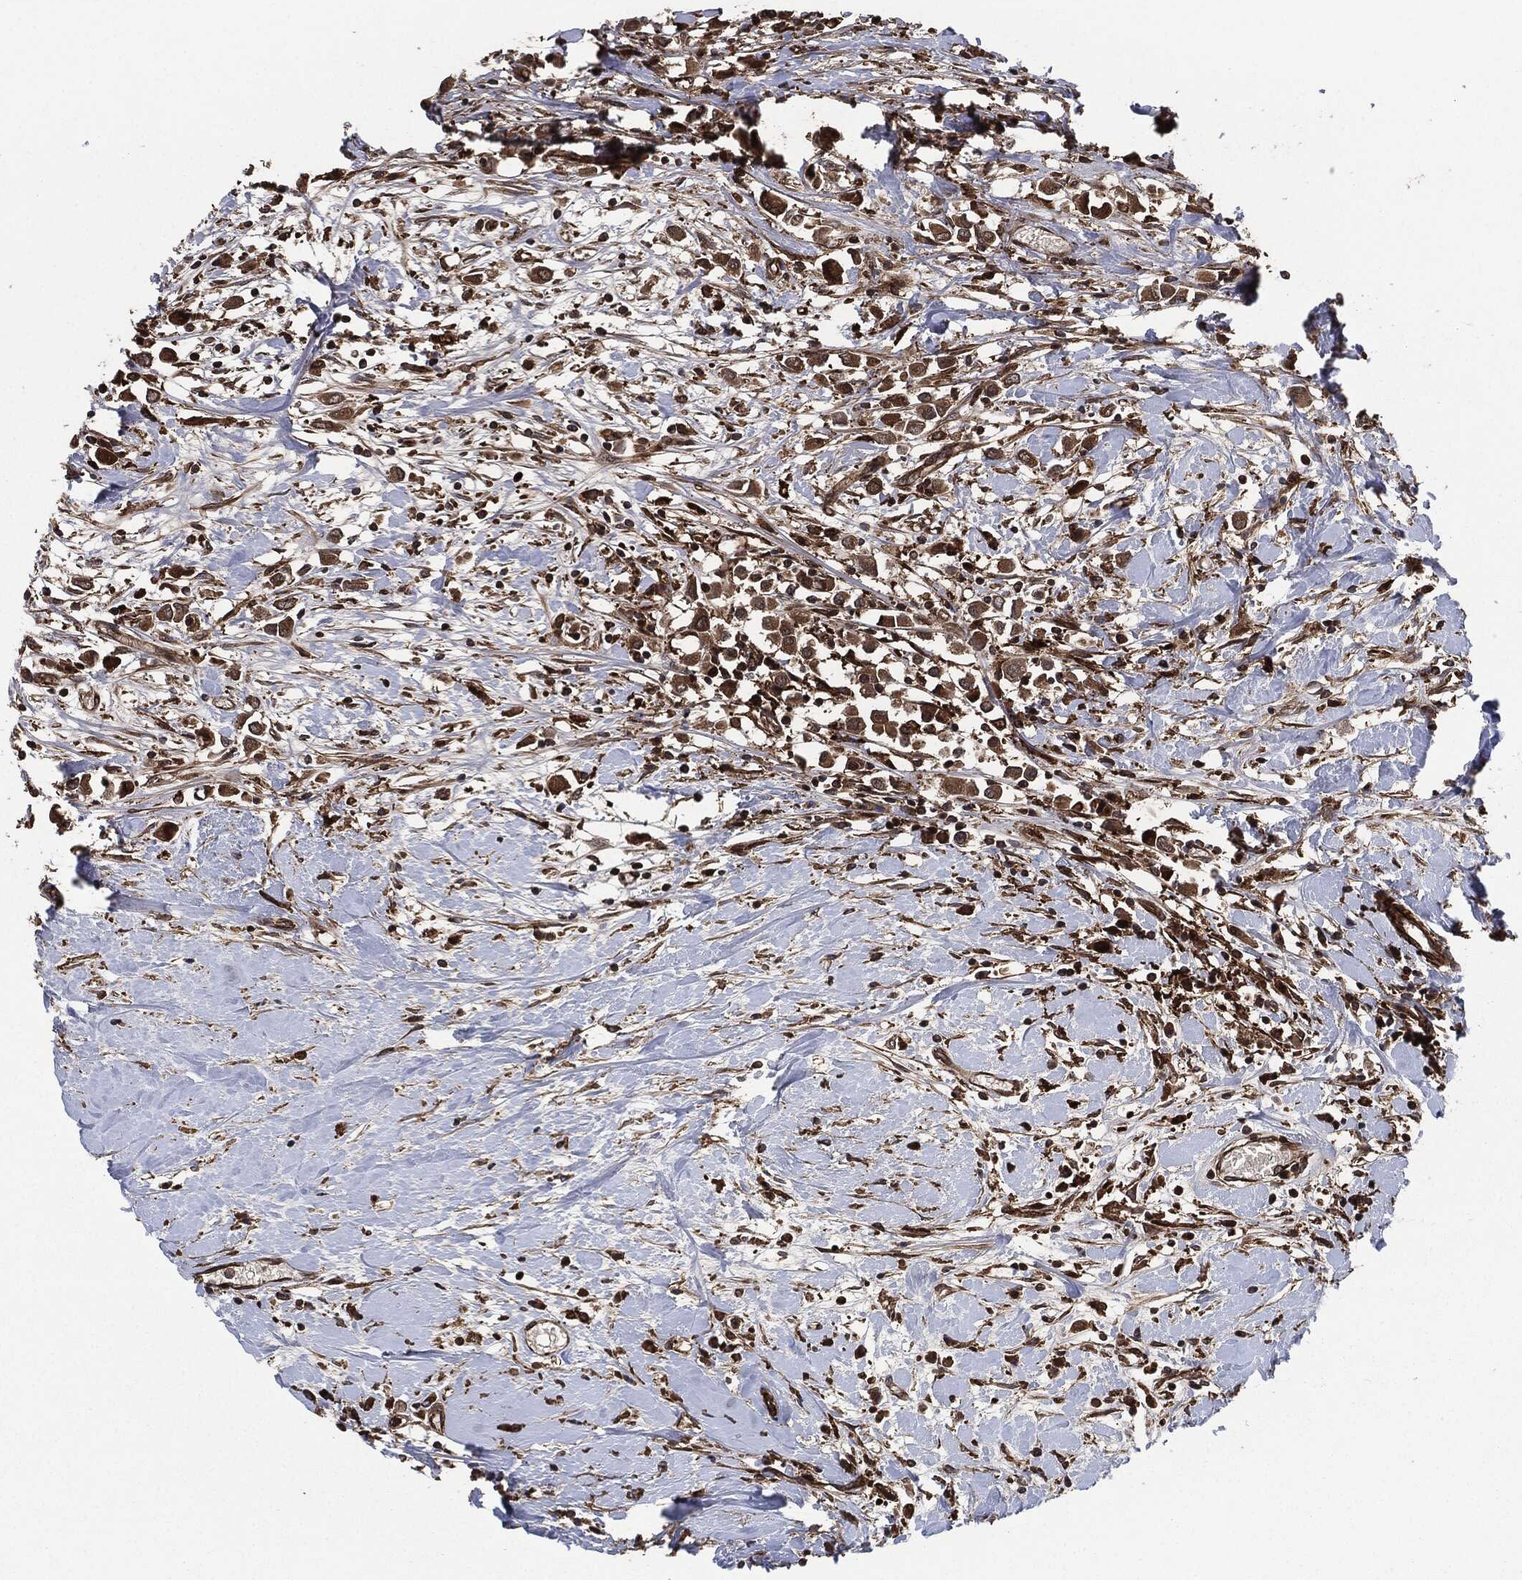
{"staining": {"intensity": "moderate", "quantity": ">75%", "location": "cytoplasmic/membranous"}, "tissue": "breast cancer", "cell_type": "Tumor cells", "image_type": "cancer", "snomed": [{"axis": "morphology", "description": "Duct carcinoma"}, {"axis": "topography", "description": "Breast"}], "caption": "High-power microscopy captured an IHC photomicrograph of infiltrating ductal carcinoma (breast), revealing moderate cytoplasmic/membranous expression in approximately >75% of tumor cells.", "gene": "RAP1GDS1", "patient": {"sex": "female", "age": 61}}